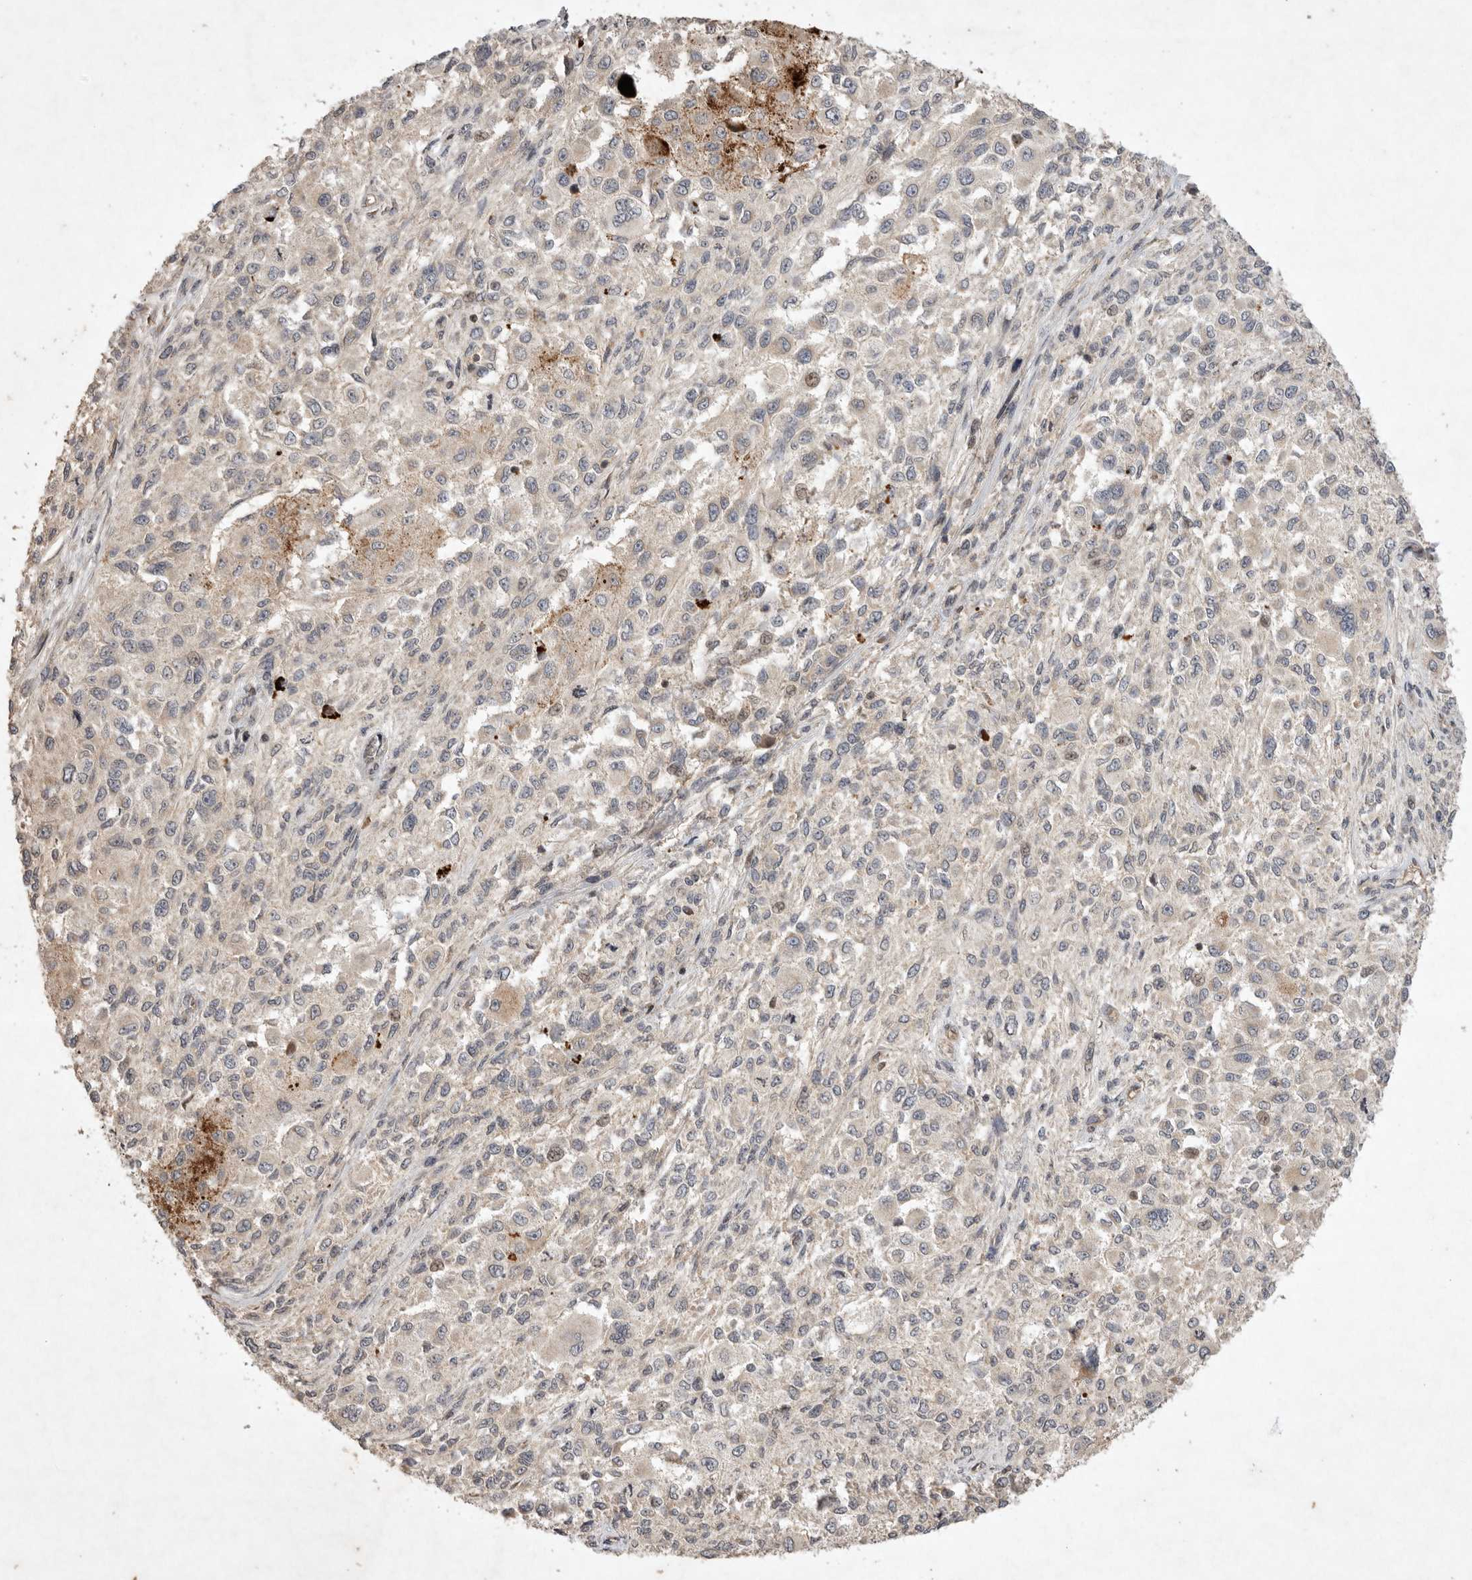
{"staining": {"intensity": "negative", "quantity": "none", "location": "none"}, "tissue": "melanoma", "cell_type": "Tumor cells", "image_type": "cancer", "snomed": [{"axis": "morphology", "description": "Necrosis, NOS"}, {"axis": "morphology", "description": "Malignant melanoma, NOS"}, {"axis": "topography", "description": "Skin"}], "caption": "Image shows no protein positivity in tumor cells of malignant melanoma tissue.", "gene": "EIF2AK1", "patient": {"sex": "female", "age": 87}}